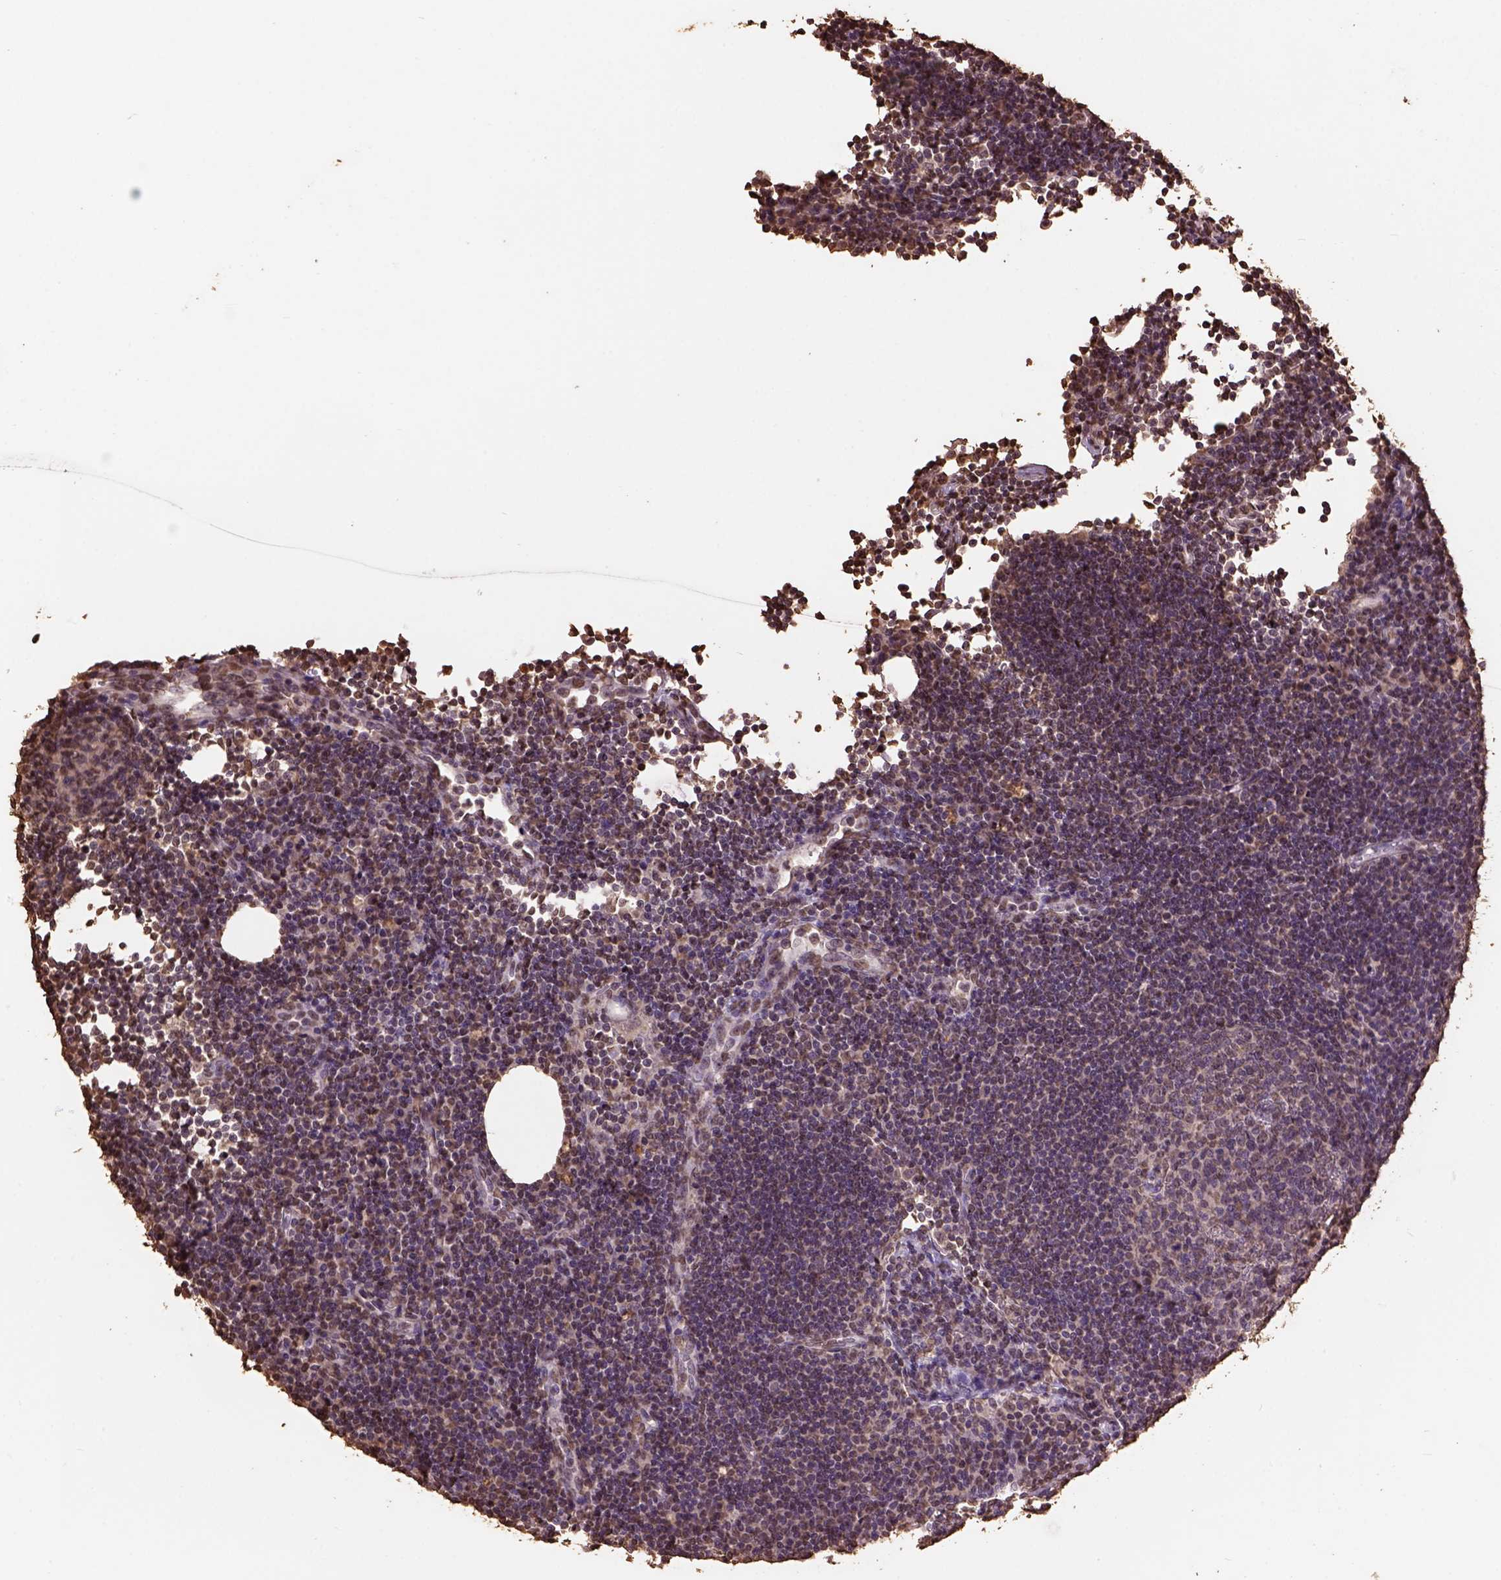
{"staining": {"intensity": "moderate", "quantity": "25%-75%", "location": "nuclear"}, "tissue": "lymph node", "cell_type": "Germinal center cells", "image_type": "normal", "snomed": [{"axis": "morphology", "description": "Normal tissue, NOS"}, {"axis": "topography", "description": "Lymph node"}], "caption": "The histopathology image demonstrates a brown stain indicating the presence of a protein in the nuclear of germinal center cells in lymph node.", "gene": "CSTF2T", "patient": {"sex": "male", "age": 67}}